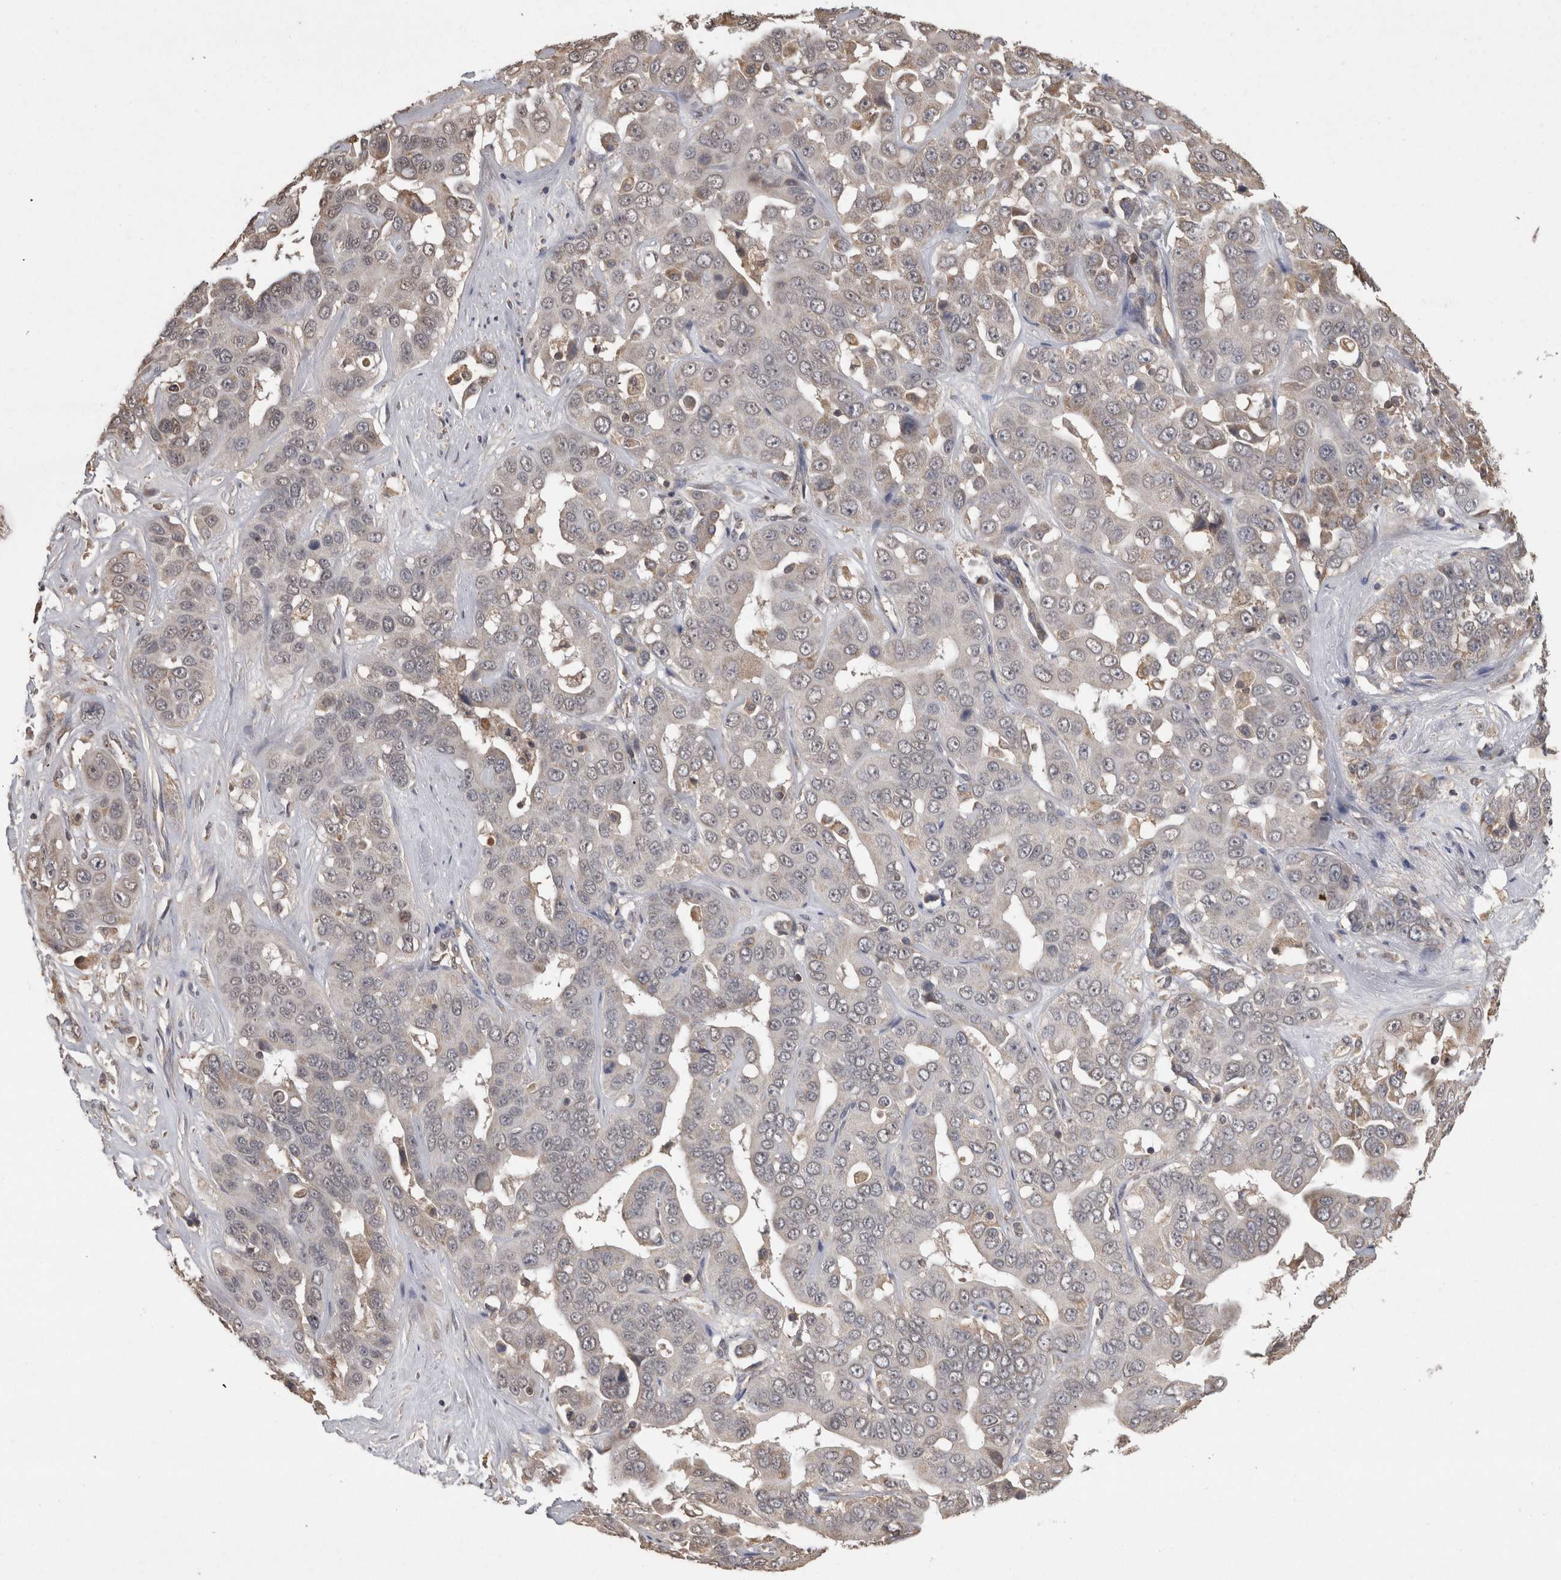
{"staining": {"intensity": "negative", "quantity": "none", "location": "none"}, "tissue": "liver cancer", "cell_type": "Tumor cells", "image_type": "cancer", "snomed": [{"axis": "morphology", "description": "Cholangiocarcinoma"}, {"axis": "topography", "description": "Liver"}], "caption": "Immunohistochemistry (IHC) photomicrograph of human liver cancer stained for a protein (brown), which shows no positivity in tumor cells.", "gene": "PREP", "patient": {"sex": "female", "age": 52}}